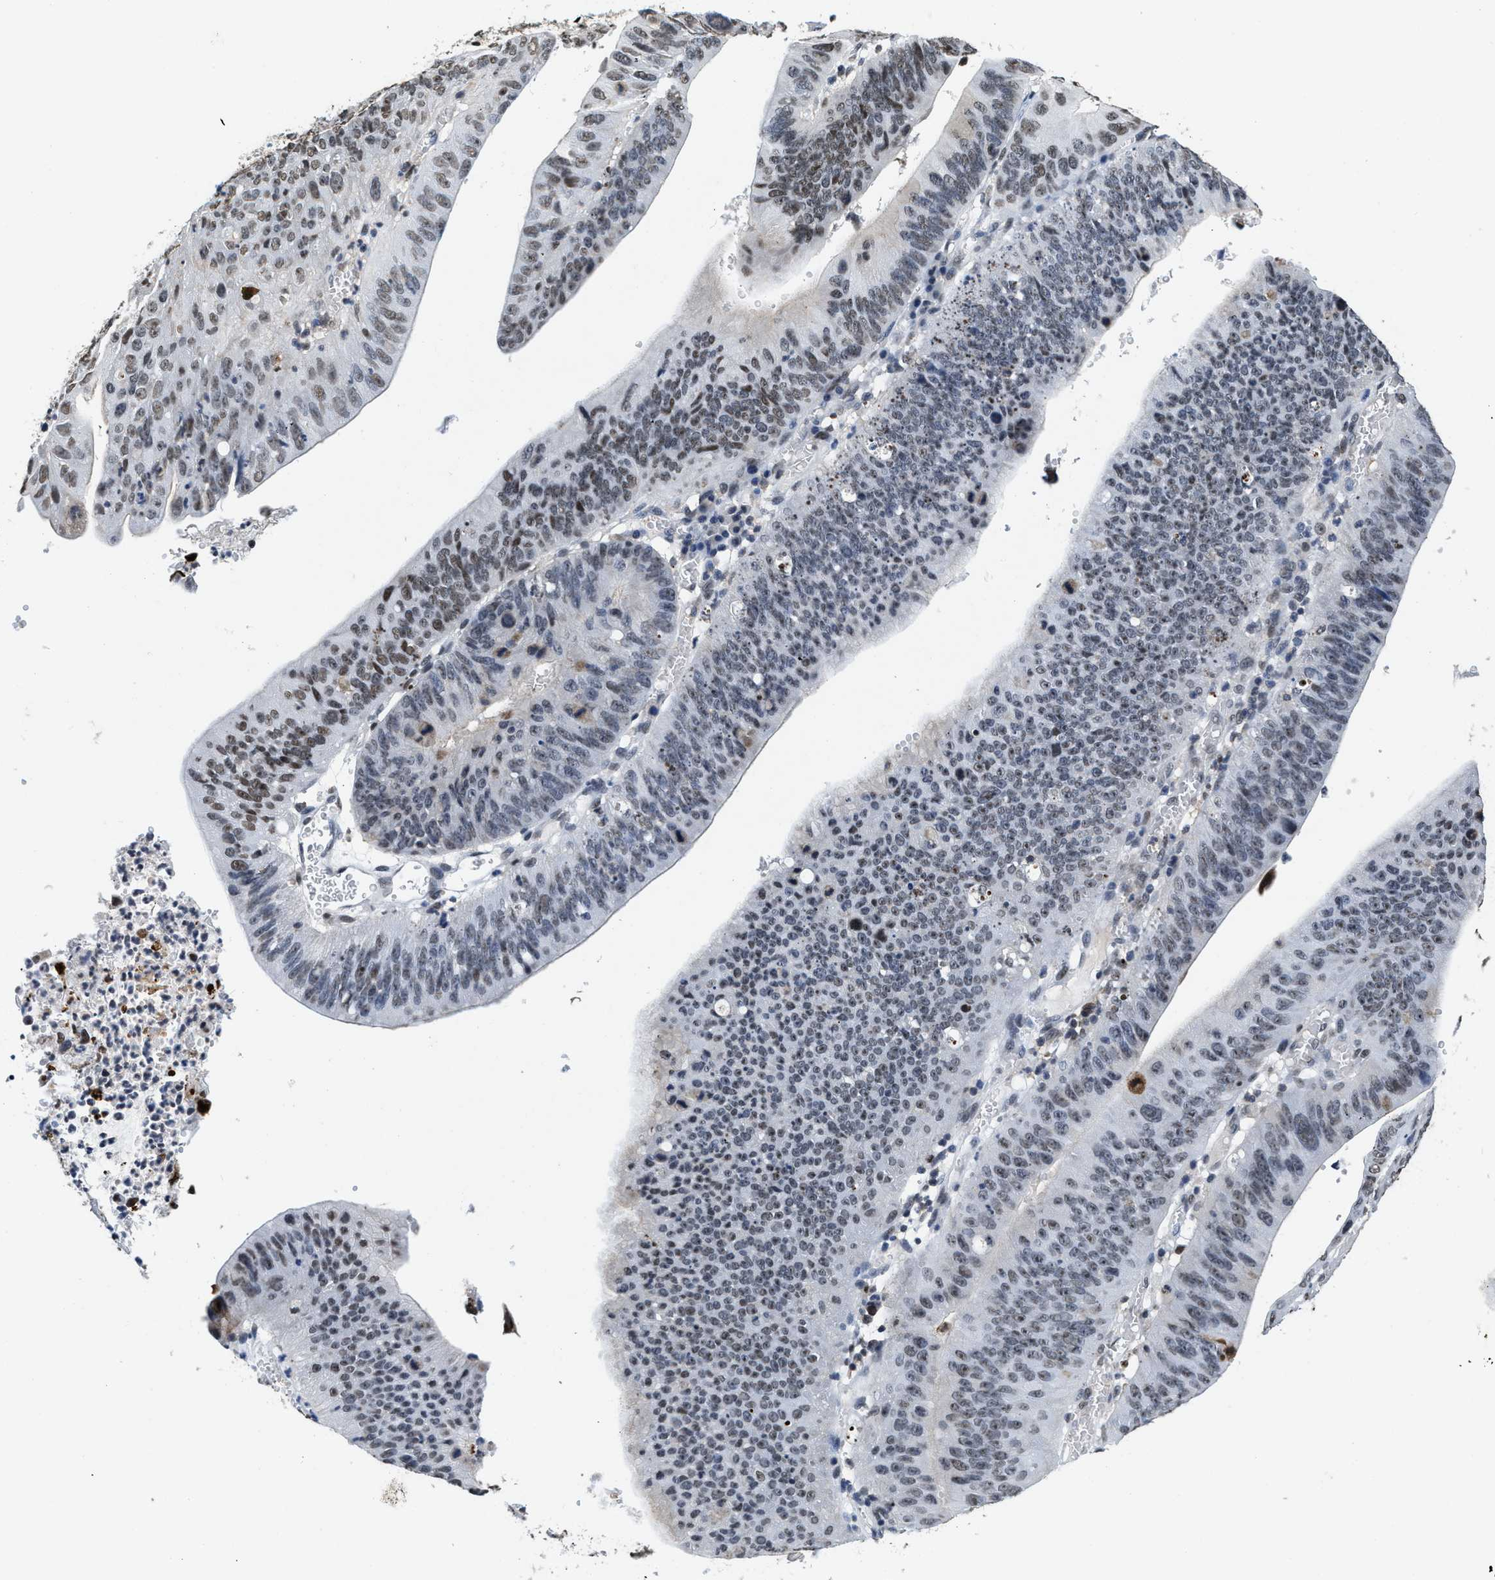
{"staining": {"intensity": "moderate", "quantity": "<25%", "location": "nuclear"}, "tissue": "stomach cancer", "cell_type": "Tumor cells", "image_type": "cancer", "snomed": [{"axis": "morphology", "description": "Adenocarcinoma, NOS"}, {"axis": "topography", "description": "Stomach"}], "caption": "Immunohistochemistry micrograph of neoplastic tissue: stomach adenocarcinoma stained using immunohistochemistry demonstrates low levels of moderate protein expression localized specifically in the nuclear of tumor cells, appearing as a nuclear brown color.", "gene": "SUPT16H", "patient": {"sex": "male", "age": 59}}